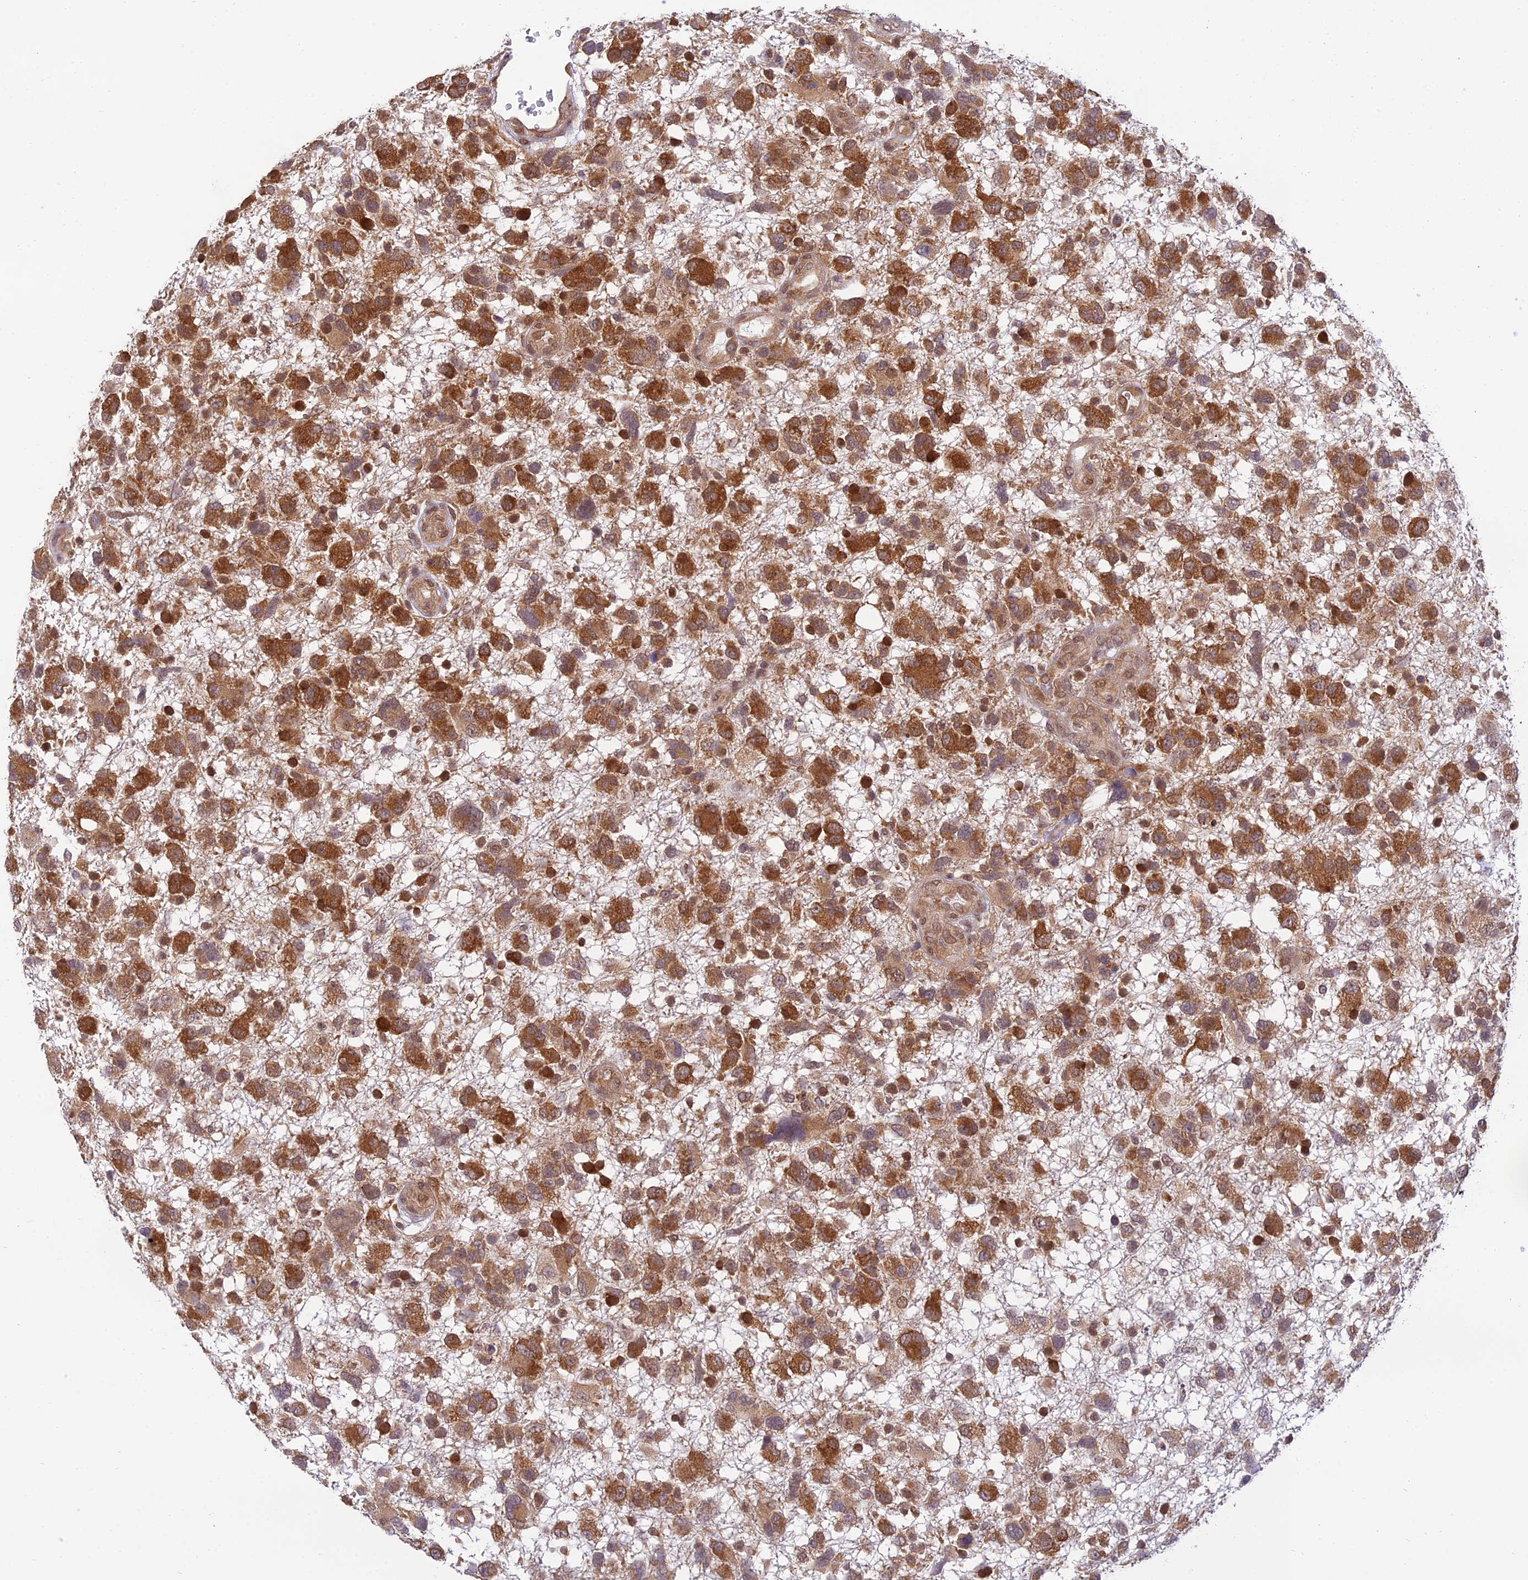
{"staining": {"intensity": "strong", "quantity": ">75%", "location": "cytoplasmic/membranous"}, "tissue": "glioma", "cell_type": "Tumor cells", "image_type": "cancer", "snomed": [{"axis": "morphology", "description": "Glioma, malignant, High grade"}, {"axis": "topography", "description": "Brain"}], "caption": "Protein staining reveals strong cytoplasmic/membranous positivity in about >75% of tumor cells in malignant high-grade glioma. The staining was performed using DAB to visualize the protein expression in brown, while the nuclei were stained in blue with hematoxylin (Magnification: 20x).", "gene": "SKIC8", "patient": {"sex": "male", "age": 61}}